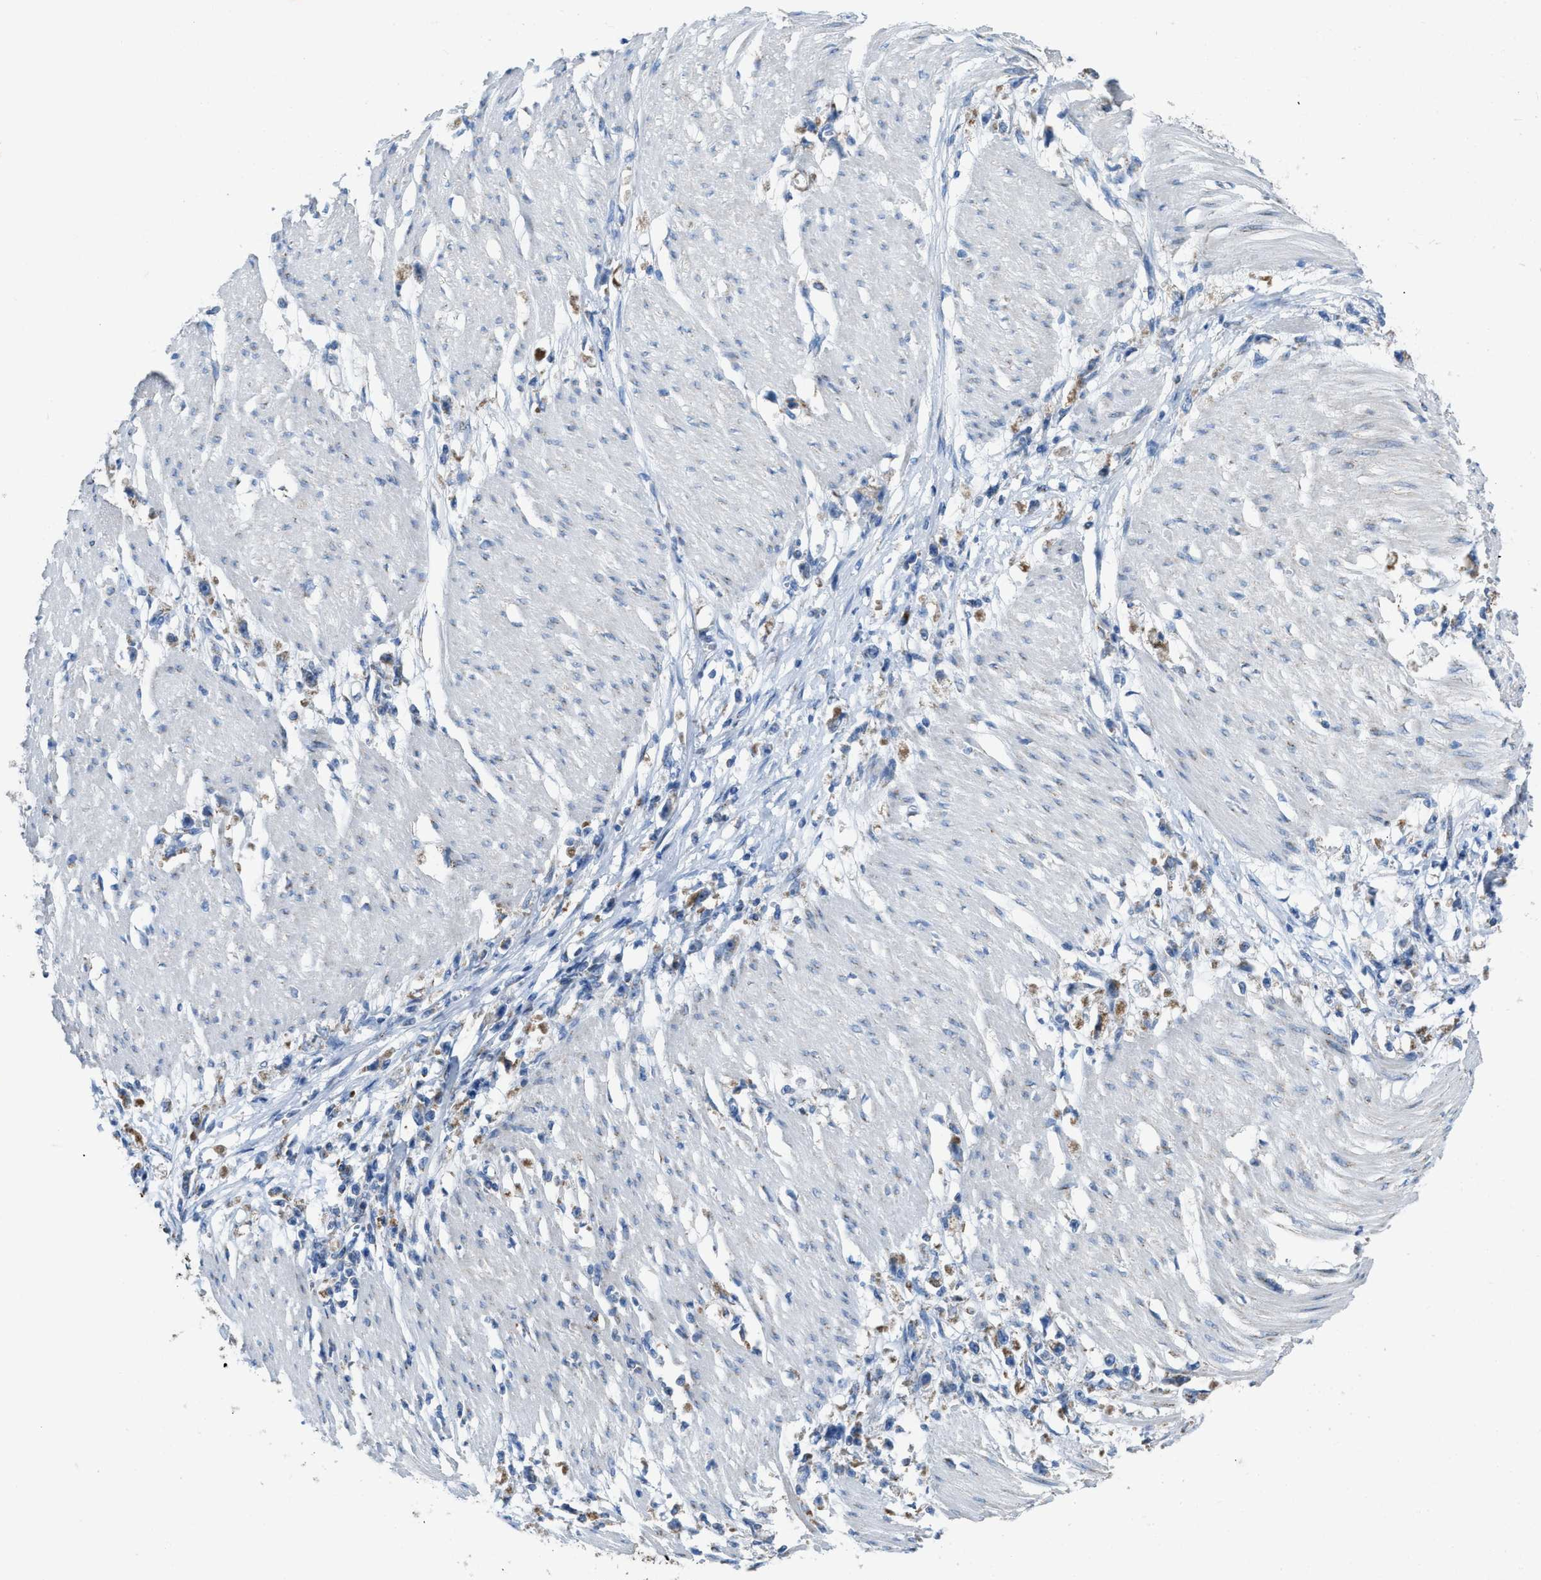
{"staining": {"intensity": "moderate", "quantity": "<25%", "location": "cytoplasmic/membranous"}, "tissue": "stomach cancer", "cell_type": "Tumor cells", "image_type": "cancer", "snomed": [{"axis": "morphology", "description": "Adenocarcinoma, NOS"}, {"axis": "topography", "description": "Stomach"}], "caption": "Protein expression analysis of stomach cancer demonstrates moderate cytoplasmic/membranous expression in approximately <25% of tumor cells. (DAB (3,3'-diaminobenzidine) IHC, brown staining for protein, blue staining for nuclei).", "gene": "ETFB", "patient": {"sex": "female", "age": 59}}